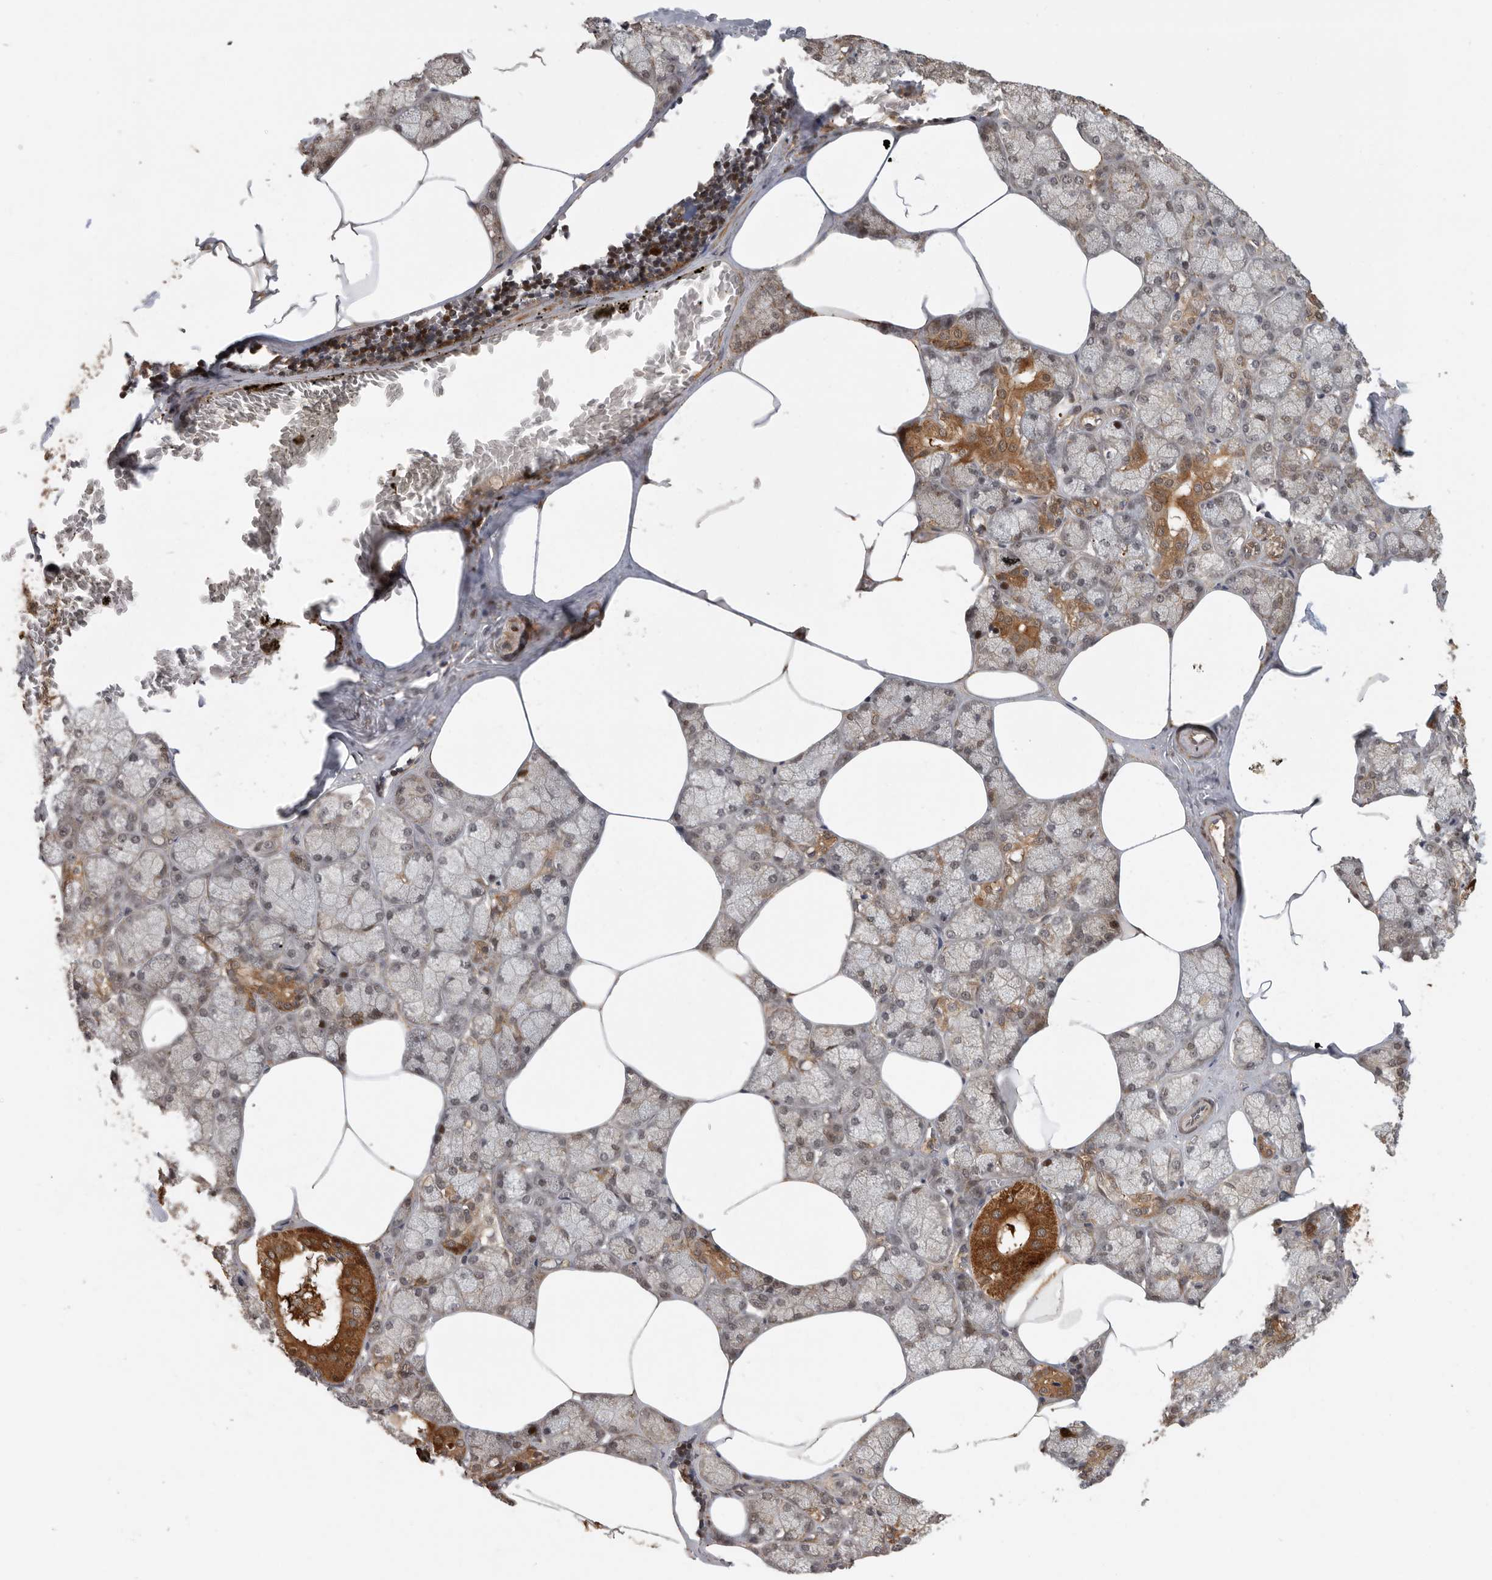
{"staining": {"intensity": "strong", "quantity": "25%-75%", "location": "cytoplasmic/membranous,nuclear"}, "tissue": "salivary gland", "cell_type": "Glandular cells", "image_type": "normal", "snomed": [{"axis": "morphology", "description": "Normal tissue, NOS"}, {"axis": "topography", "description": "Salivary gland"}], "caption": "DAB (3,3'-diaminobenzidine) immunohistochemical staining of normal human salivary gland demonstrates strong cytoplasmic/membranous,nuclear protein positivity in about 25%-75% of glandular cells.", "gene": "SWT1", "patient": {"sex": "male", "age": 62}}